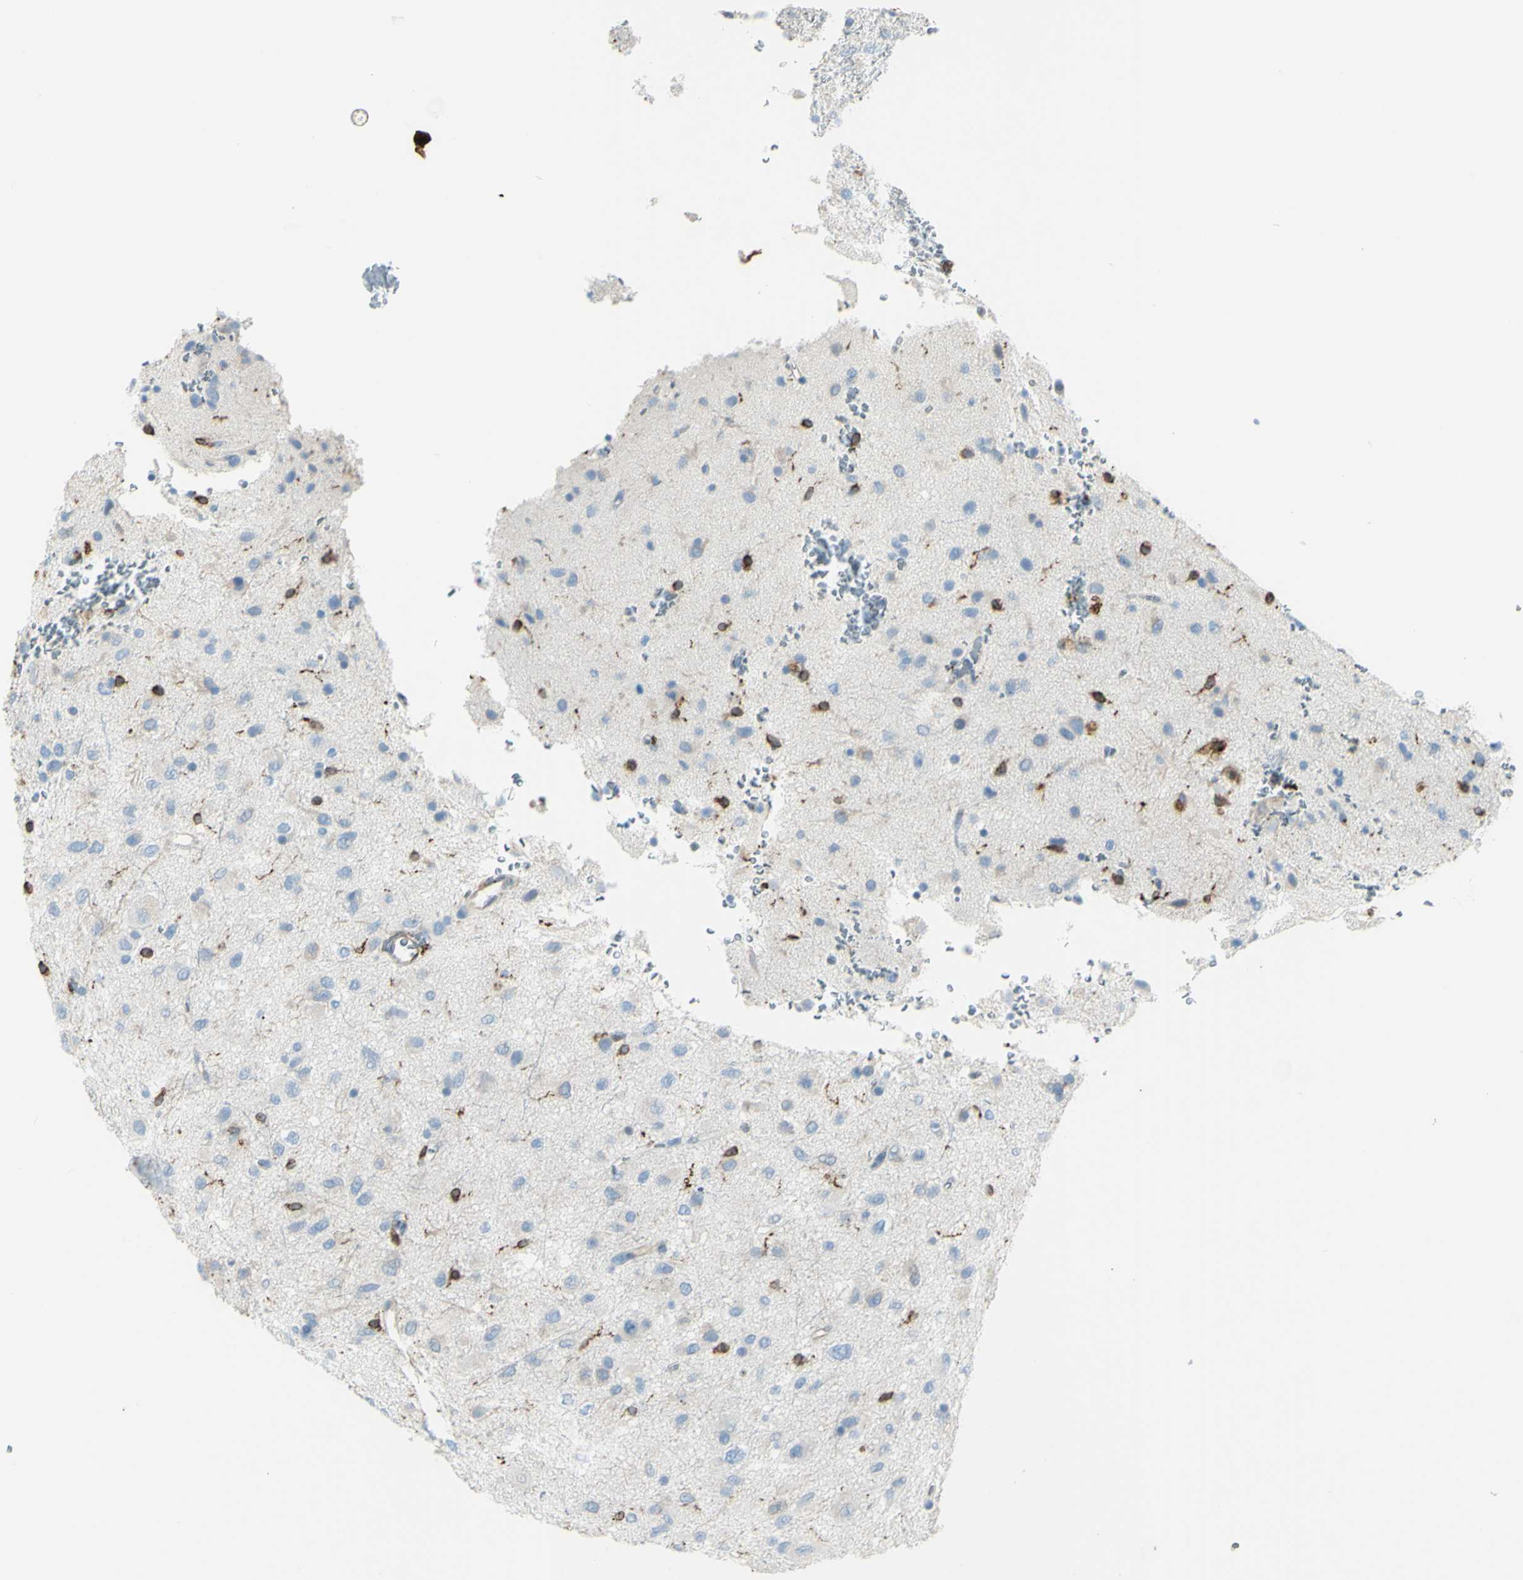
{"staining": {"intensity": "negative", "quantity": "none", "location": "none"}, "tissue": "glioma", "cell_type": "Tumor cells", "image_type": "cancer", "snomed": [{"axis": "morphology", "description": "Glioma, malignant, Low grade"}, {"axis": "topography", "description": "Brain"}], "caption": "This is an IHC histopathology image of human glioma. There is no expression in tumor cells.", "gene": "CD74", "patient": {"sex": "male", "age": 77}}